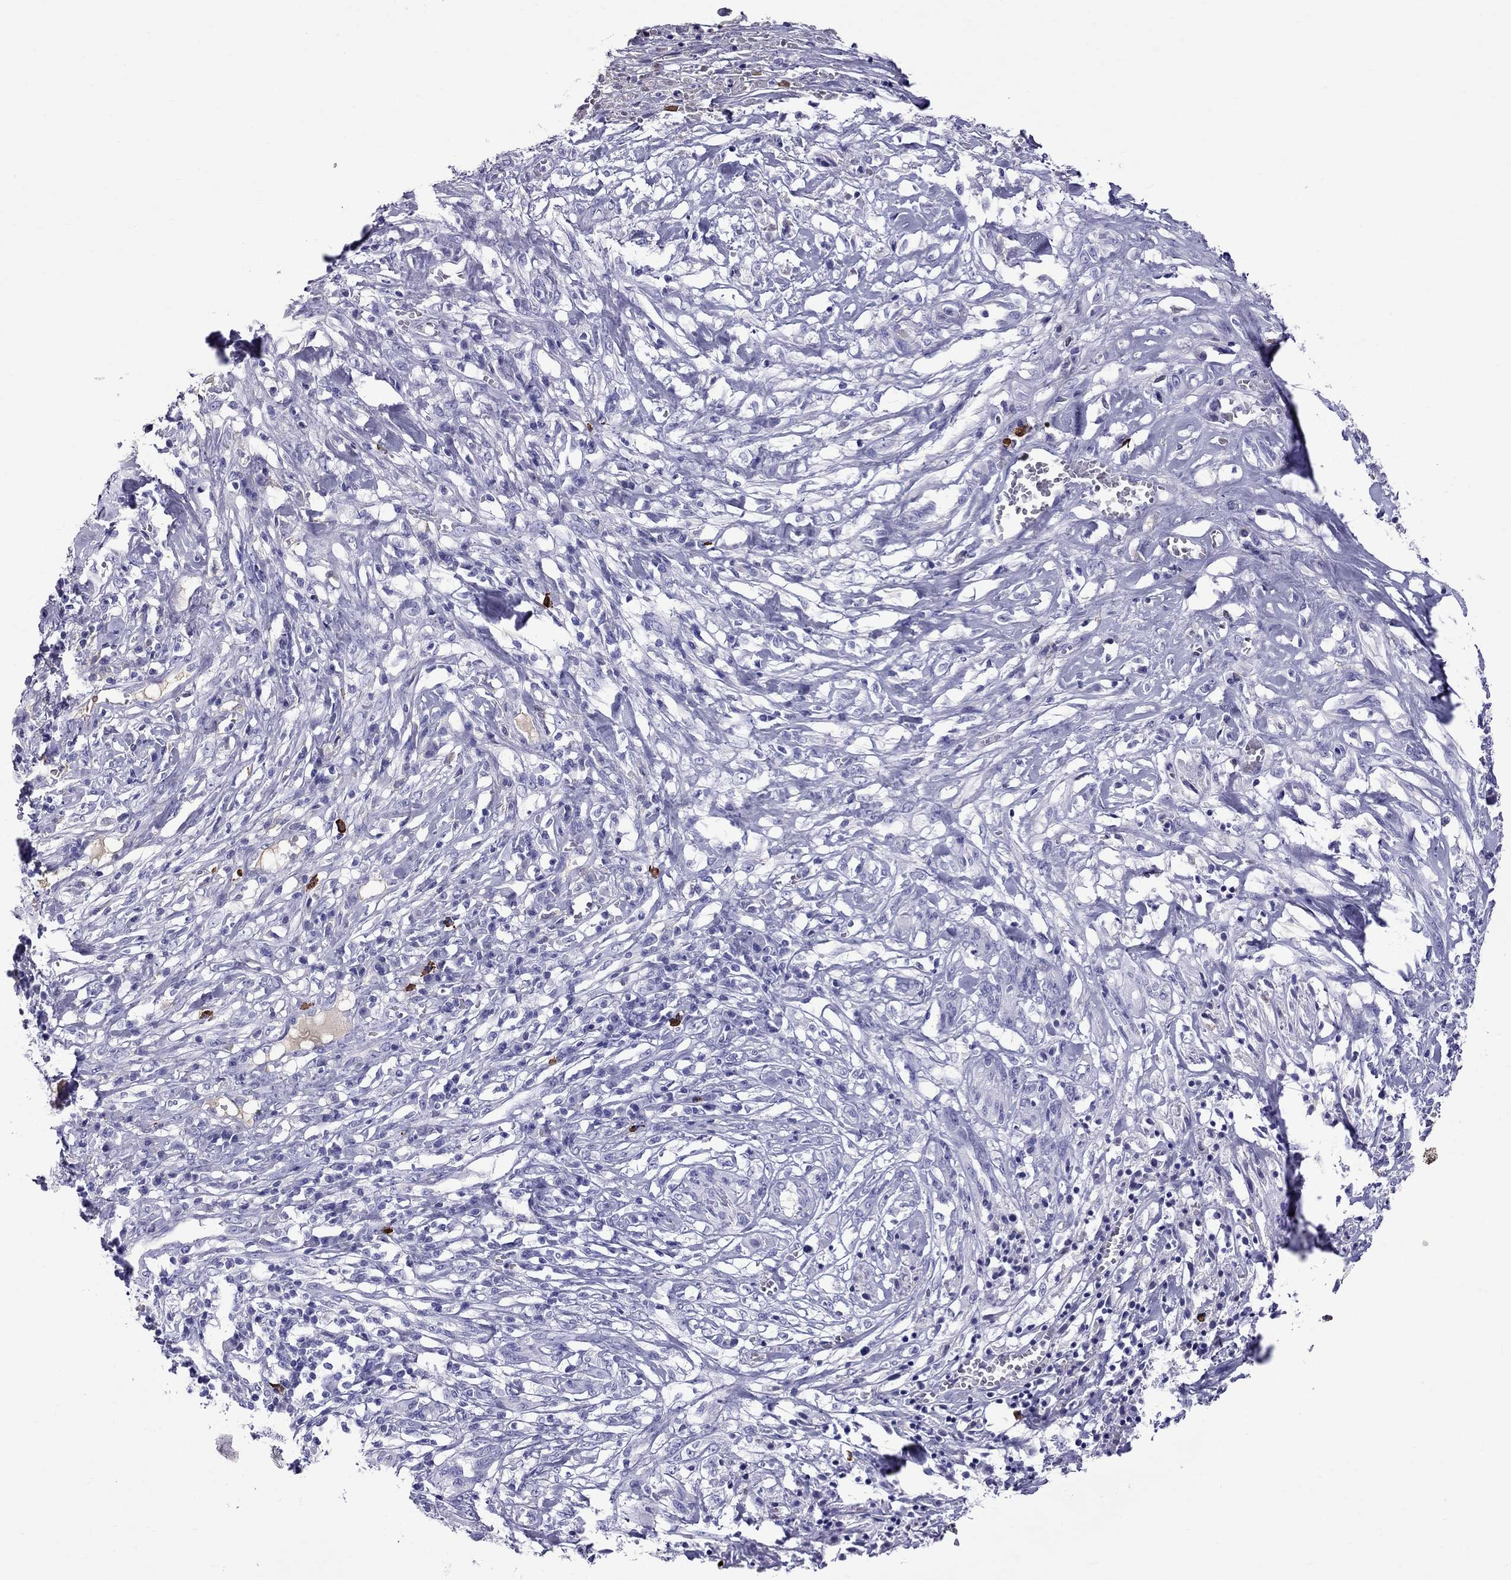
{"staining": {"intensity": "negative", "quantity": "none", "location": "none"}, "tissue": "melanoma", "cell_type": "Tumor cells", "image_type": "cancer", "snomed": [{"axis": "morphology", "description": "Malignant melanoma, NOS"}, {"axis": "topography", "description": "Skin"}], "caption": "Human melanoma stained for a protein using immunohistochemistry shows no positivity in tumor cells.", "gene": "SCART1", "patient": {"sex": "female", "age": 91}}